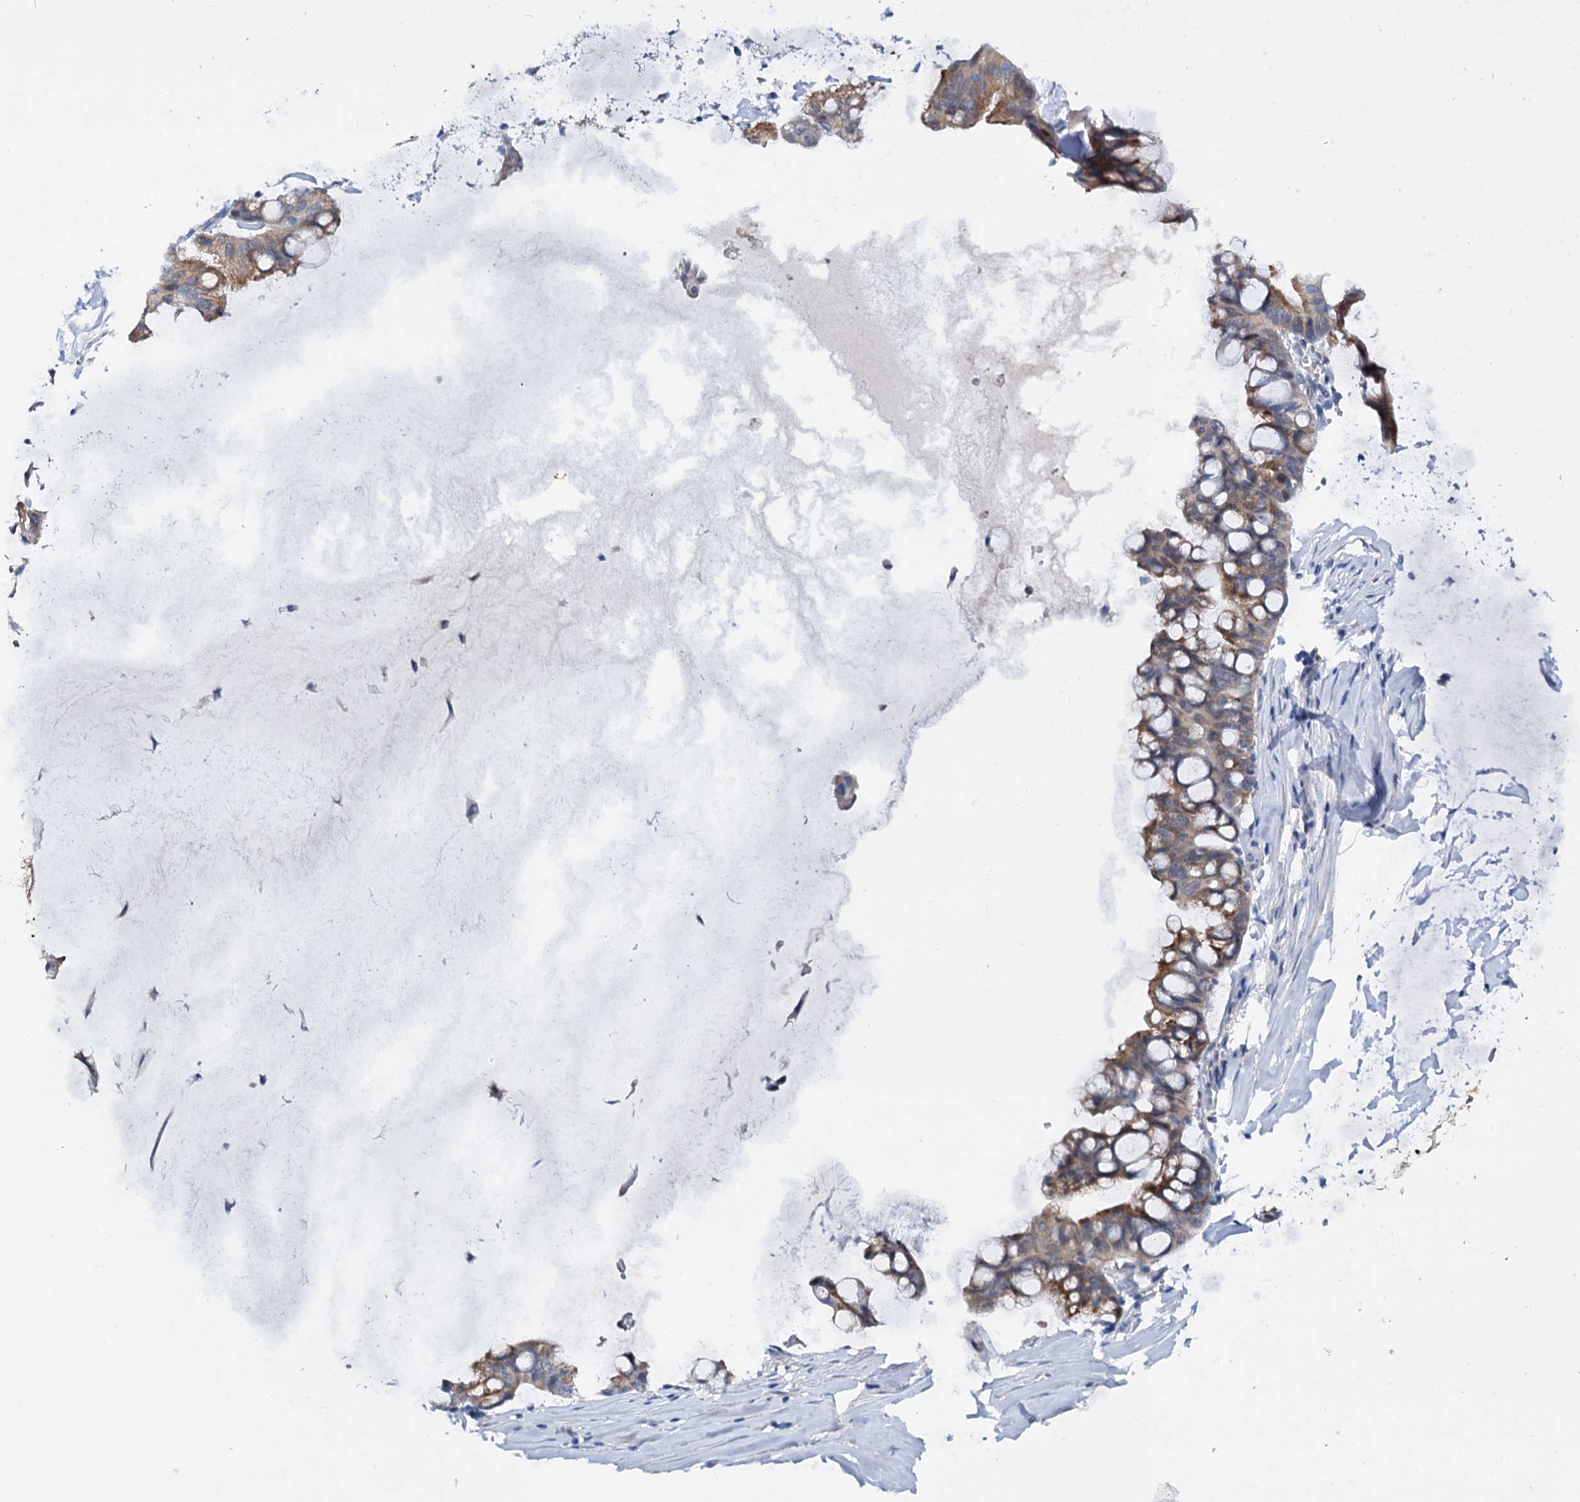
{"staining": {"intensity": "moderate", "quantity": "25%-75%", "location": "cytoplasmic/membranous"}, "tissue": "ovarian cancer", "cell_type": "Tumor cells", "image_type": "cancer", "snomed": [{"axis": "morphology", "description": "Cystadenocarcinoma, mucinous, NOS"}, {"axis": "topography", "description": "Ovary"}], "caption": "A brown stain labels moderate cytoplasmic/membranous expression of a protein in ovarian cancer (mucinous cystadenocarcinoma) tumor cells.", "gene": "MID1IP1", "patient": {"sex": "female", "age": 73}}